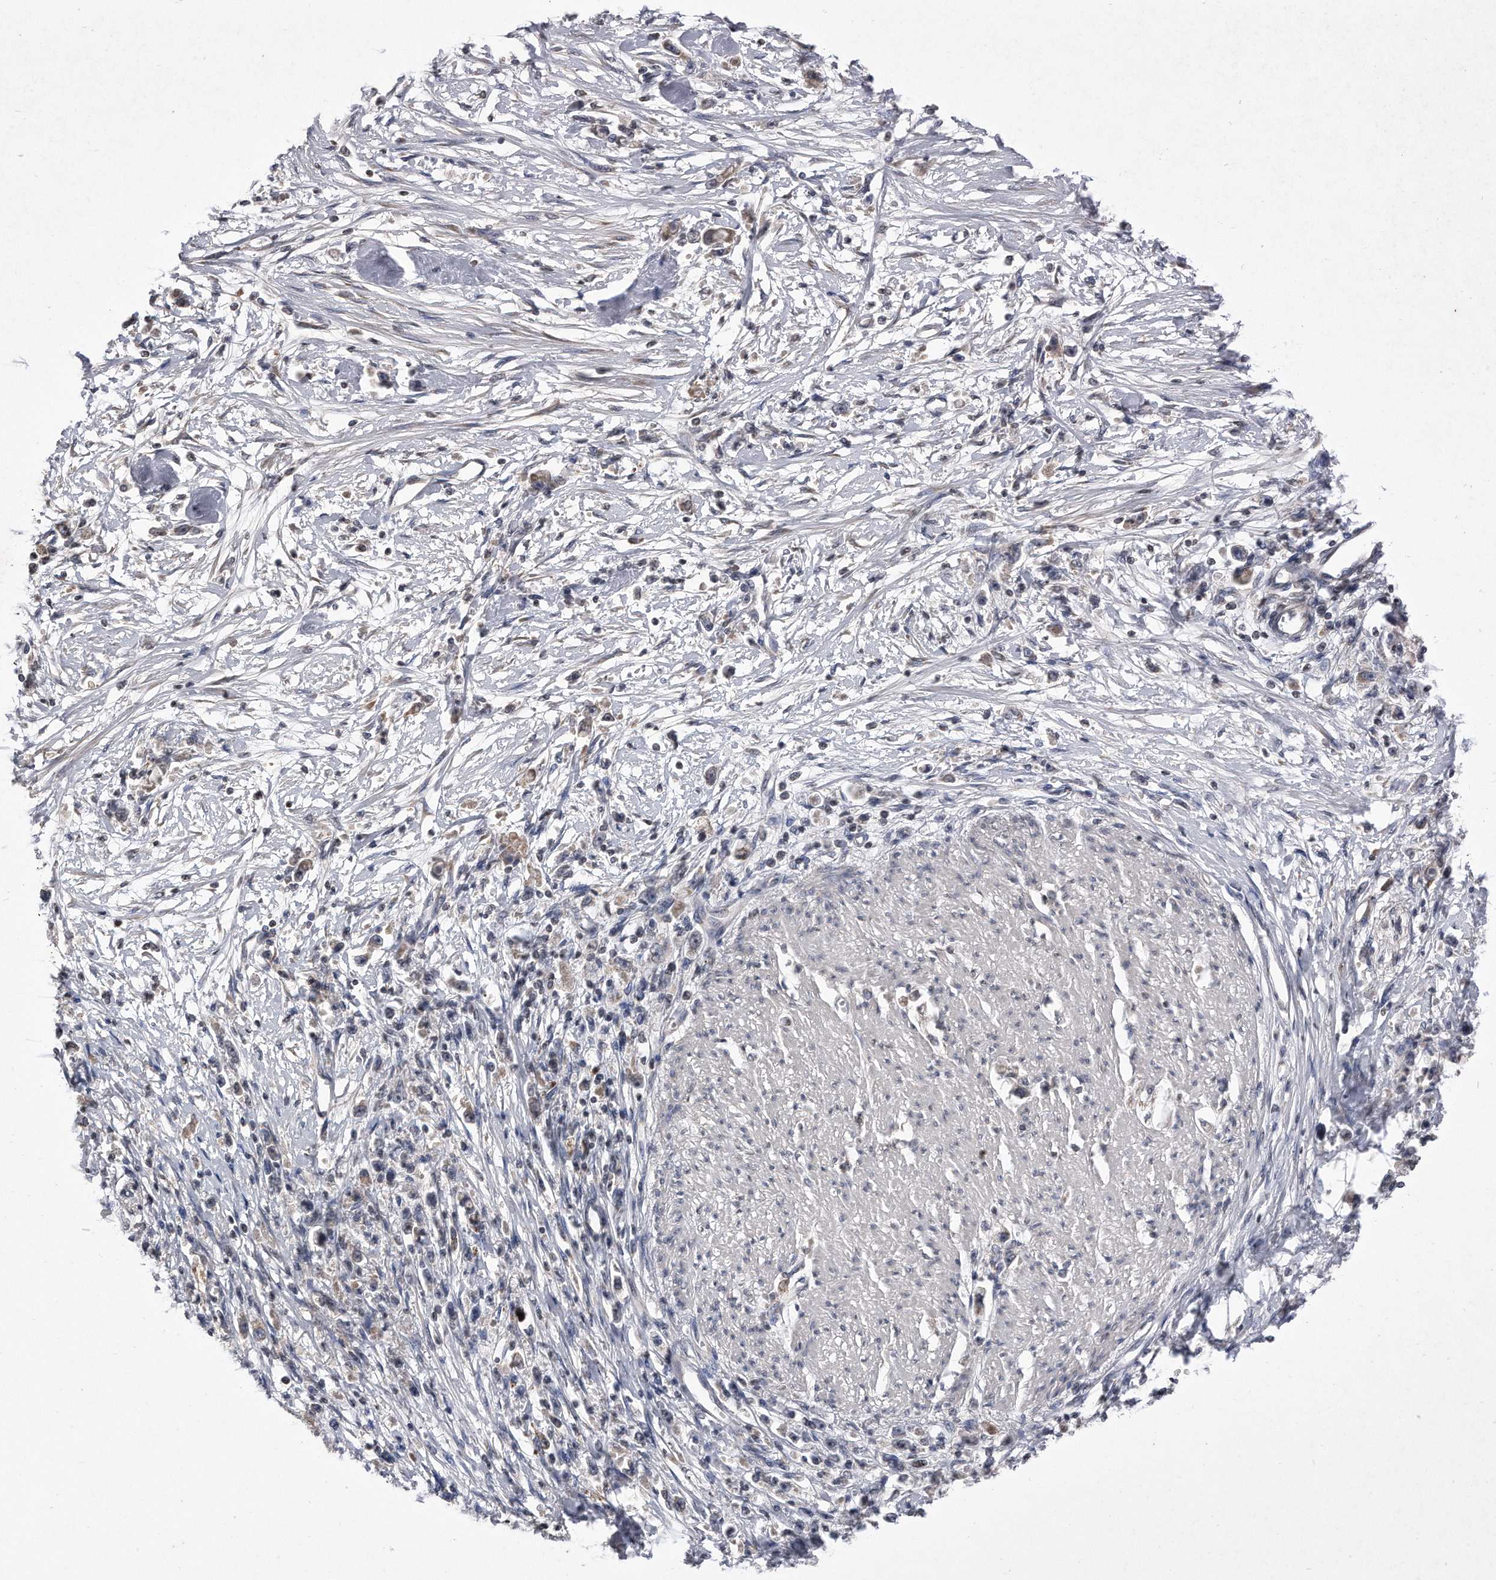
{"staining": {"intensity": "weak", "quantity": "<25%", "location": "cytoplasmic/membranous"}, "tissue": "stomach cancer", "cell_type": "Tumor cells", "image_type": "cancer", "snomed": [{"axis": "morphology", "description": "Adenocarcinoma, NOS"}, {"axis": "topography", "description": "Stomach"}], "caption": "Immunohistochemical staining of stomach cancer reveals no significant positivity in tumor cells.", "gene": "DAB1", "patient": {"sex": "female", "age": 59}}